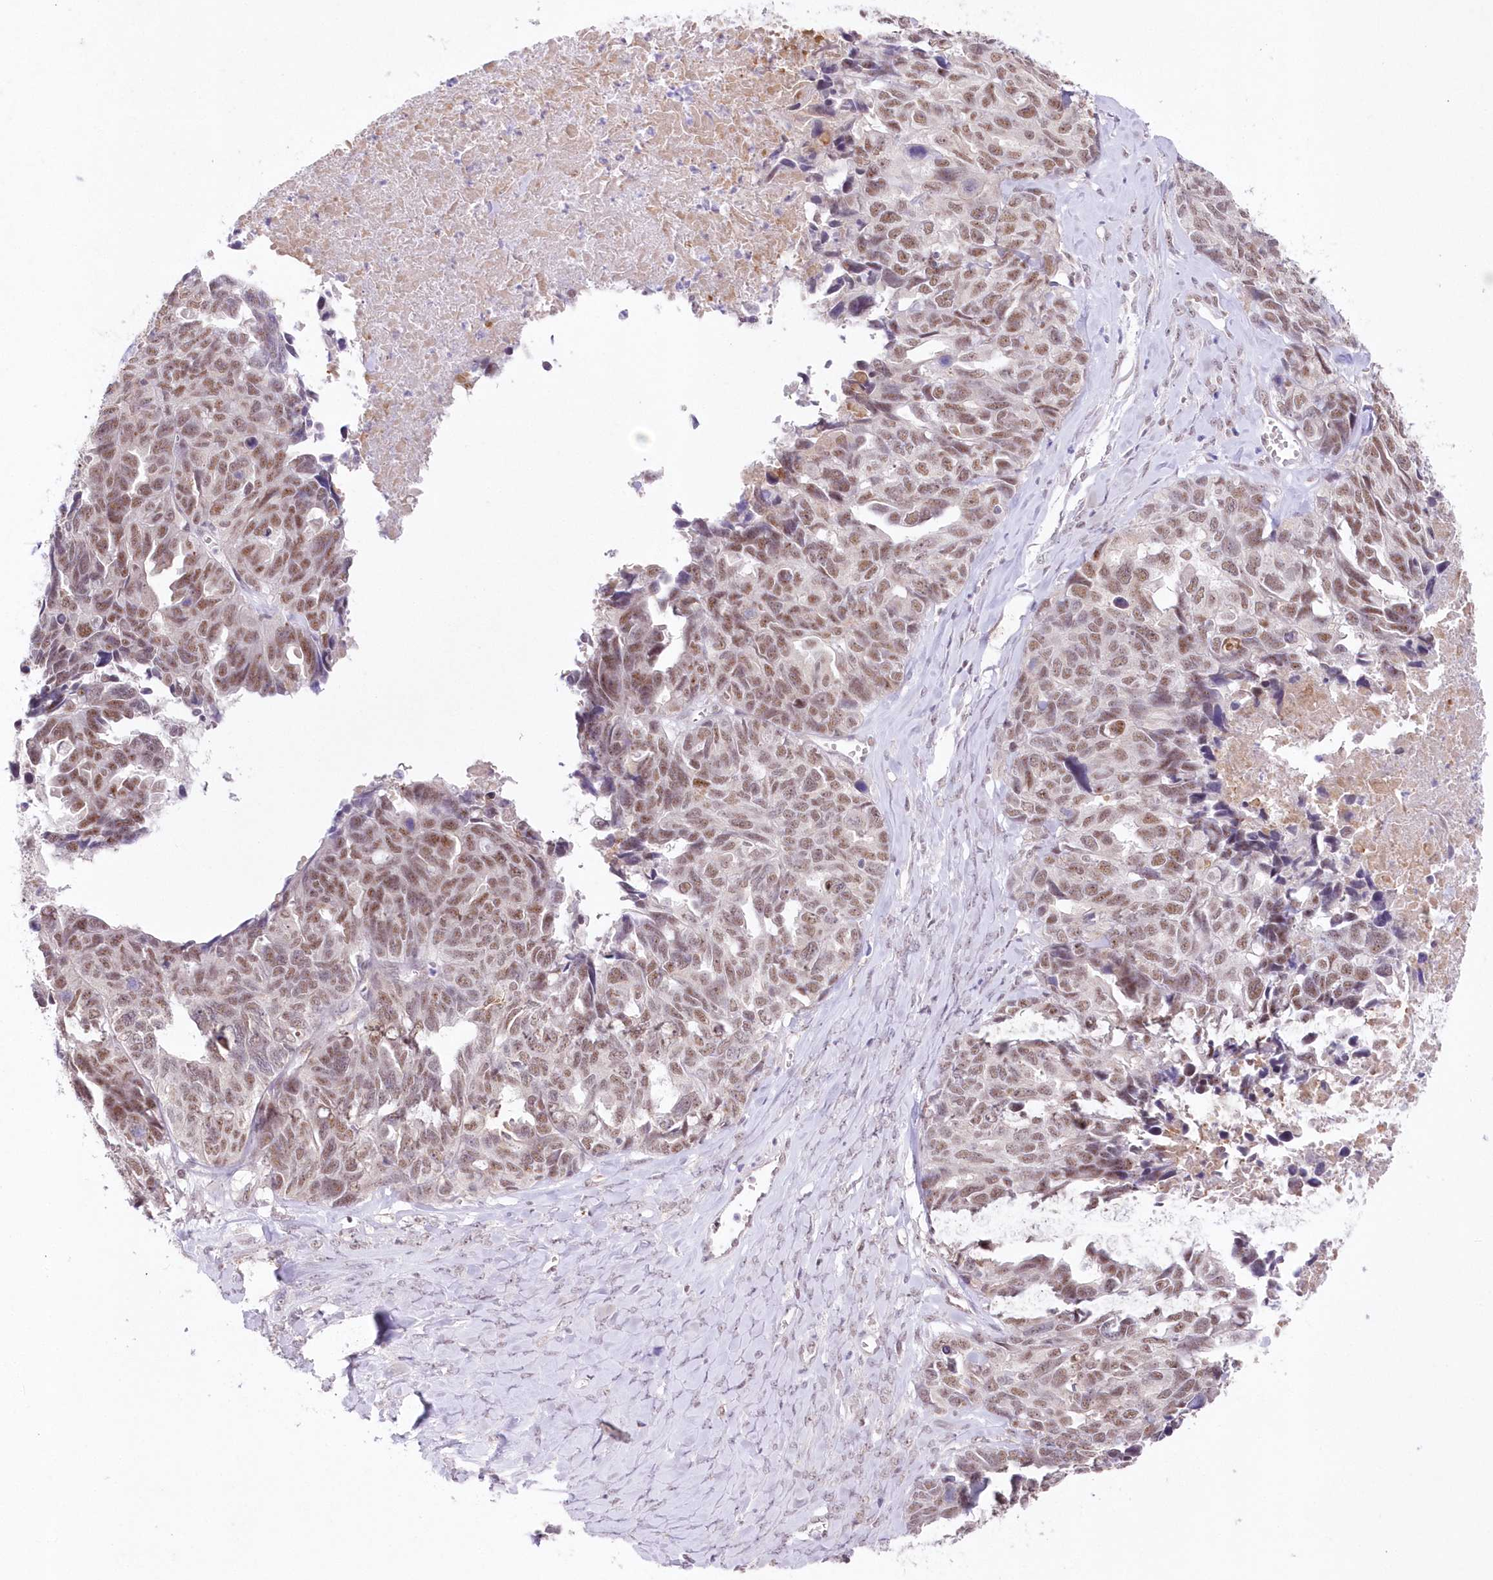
{"staining": {"intensity": "moderate", "quantity": ">75%", "location": "nuclear"}, "tissue": "ovarian cancer", "cell_type": "Tumor cells", "image_type": "cancer", "snomed": [{"axis": "morphology", "description": "Cystadenocarcinoma, serous, NOS"}, {"axis": "topography", "description": "Ovary"}], "caption": "Immunohistochemistry (IHC) staining of ovarian serous cystadenocarcinoma, which displays medium levels of moderate nuclear staining in about >75% of tumor cells indicating moderate nuclear protein positivity. The staining was performed using DAB (3,3'-diaminobenzidine) (brown) for protein detection and nuclei were counterstained in hematoxylin (blue).", "gene": "RBM27", "patient": {"sex": "female", "age": 79}}